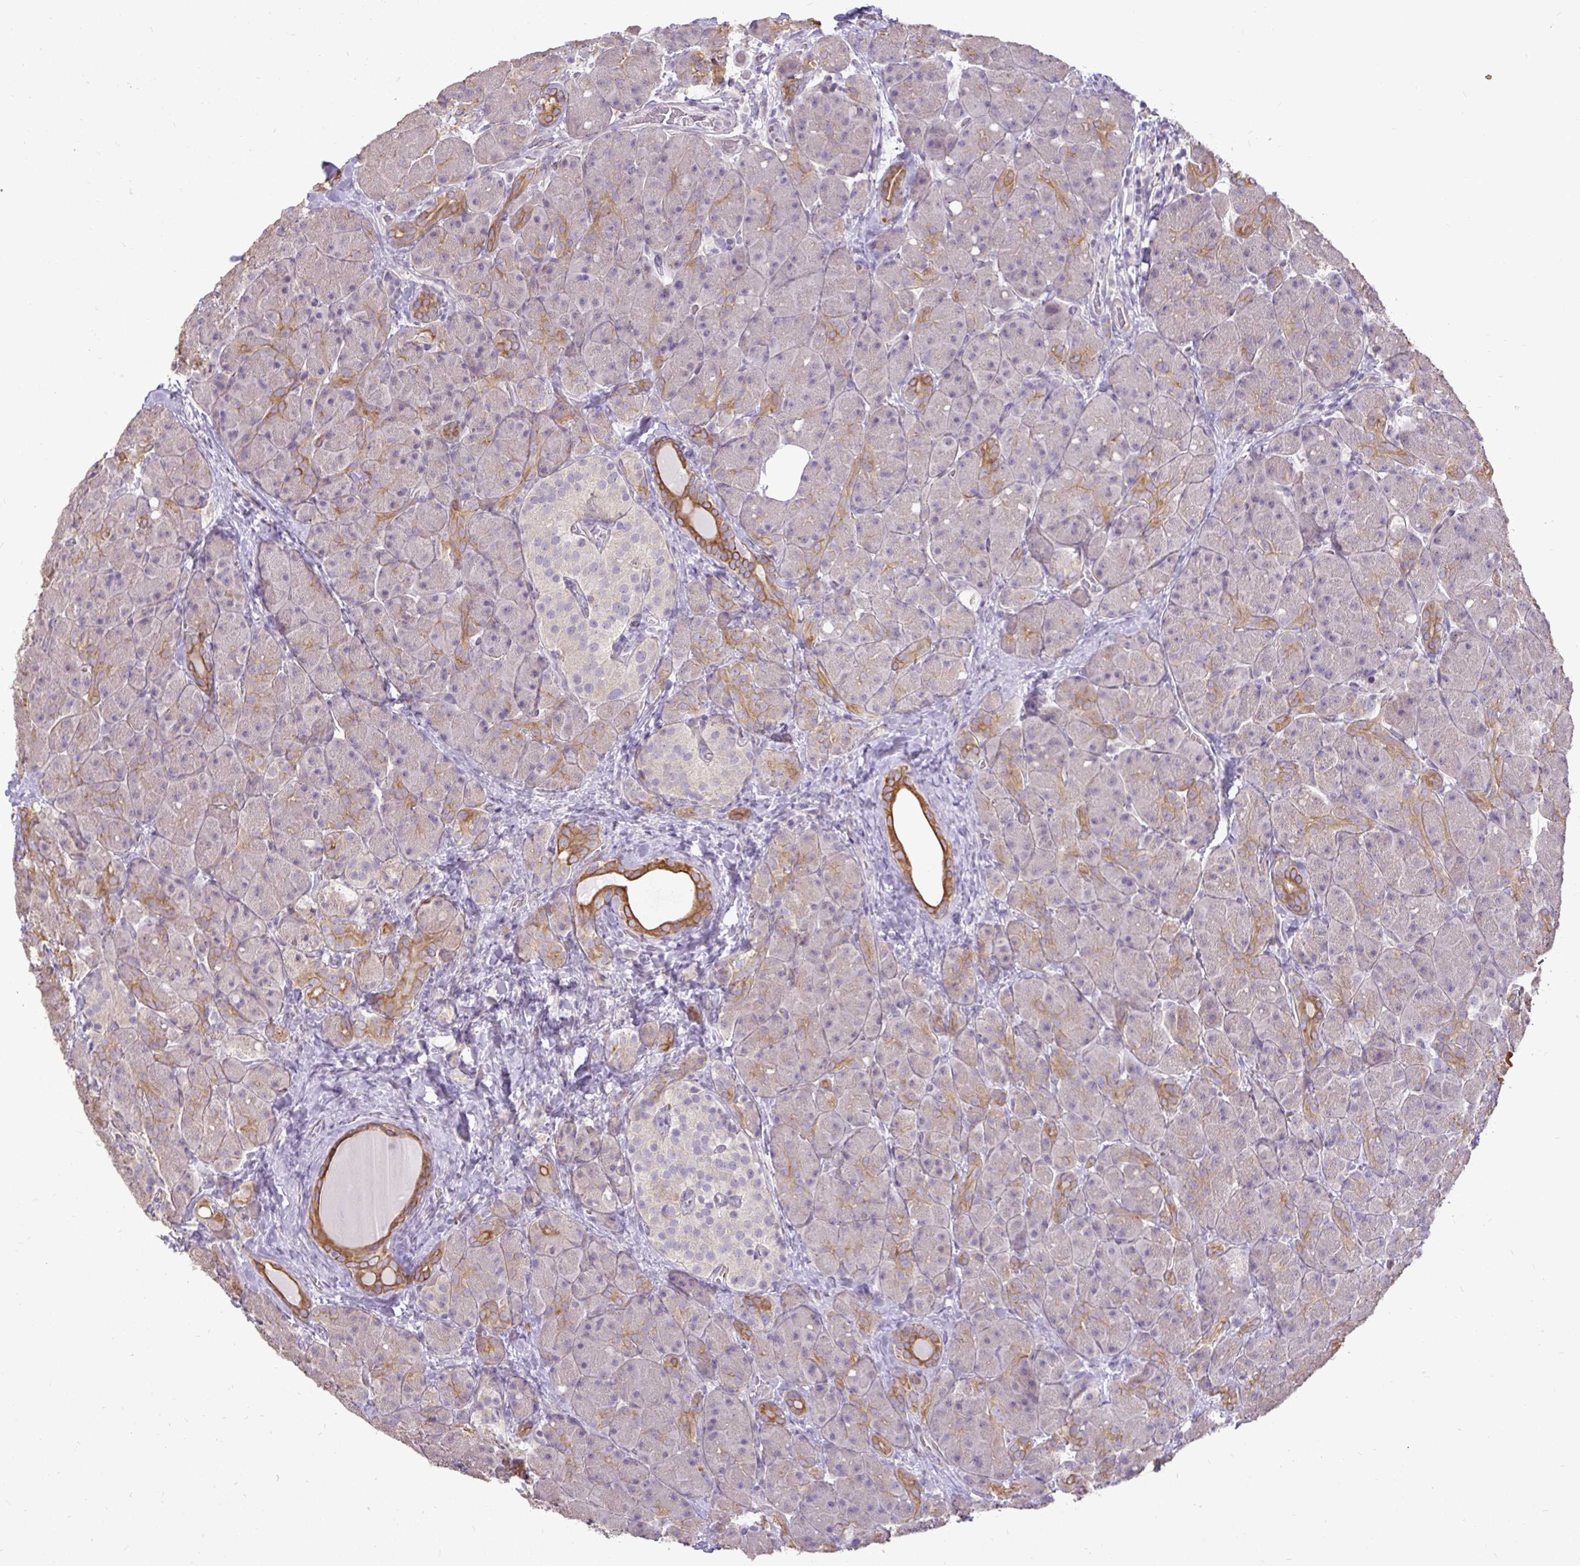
{"staining": {"intensity": "strong", "quantity": "<25%", "location": "cytoplasmic/membranous"}, "tissue": "pancreas", "cell_type": "Exocrine glandular cells", "image_type": "normal", "snomed": [{"axis": "morphology", "description": "Normal tissue, NOS"}, {"axis": "topography", "description": "Pancreas"}], "caption": "About <25% of exocrine glandular cells in benign pancreas show strong cytoplasmic/membranous protein staining as visualized by brown immunohistochemical staining.", "gene": "STRIP1", "patient": {"sex": "male", "age": 55}}